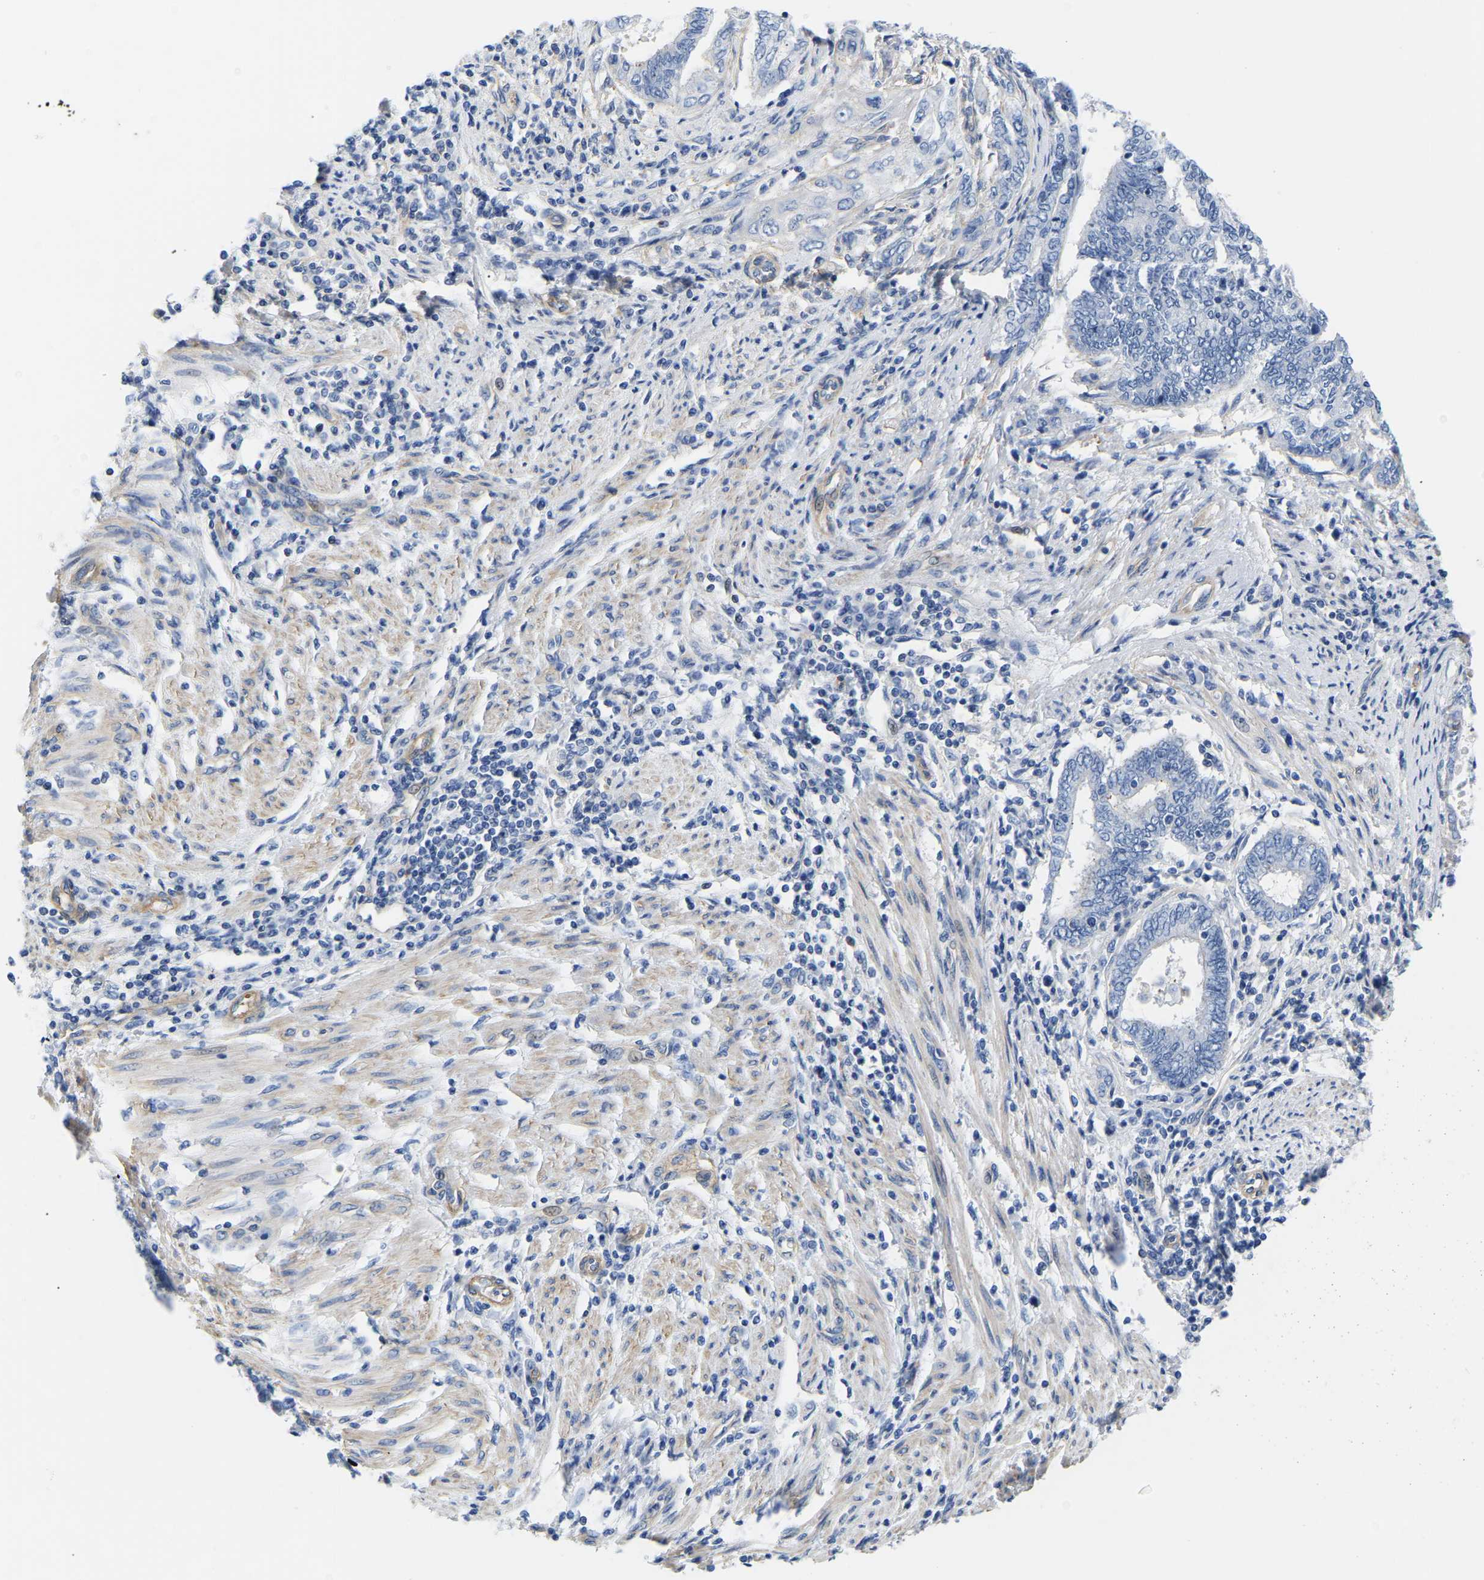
{"staining": {"intensity": "negative", "quantity": "none", "location": "none"}, "tissue": "endometrial cancer", "cell_type": "Tumor cells", "image_type": "cancer", "snomed": [{"axis": "morphology", "description": "Adenocarcinoma, NOS"}, {"axis": "topography", "description": "Uterus"}, {"axis": "topography", "description": "Endometrium"}], "caption": "The image shows no staining of tumor cells in endometrial adenocarcinoma.", "gene": "UPK3A", "patient": {"sex": "female", "age": 70}}